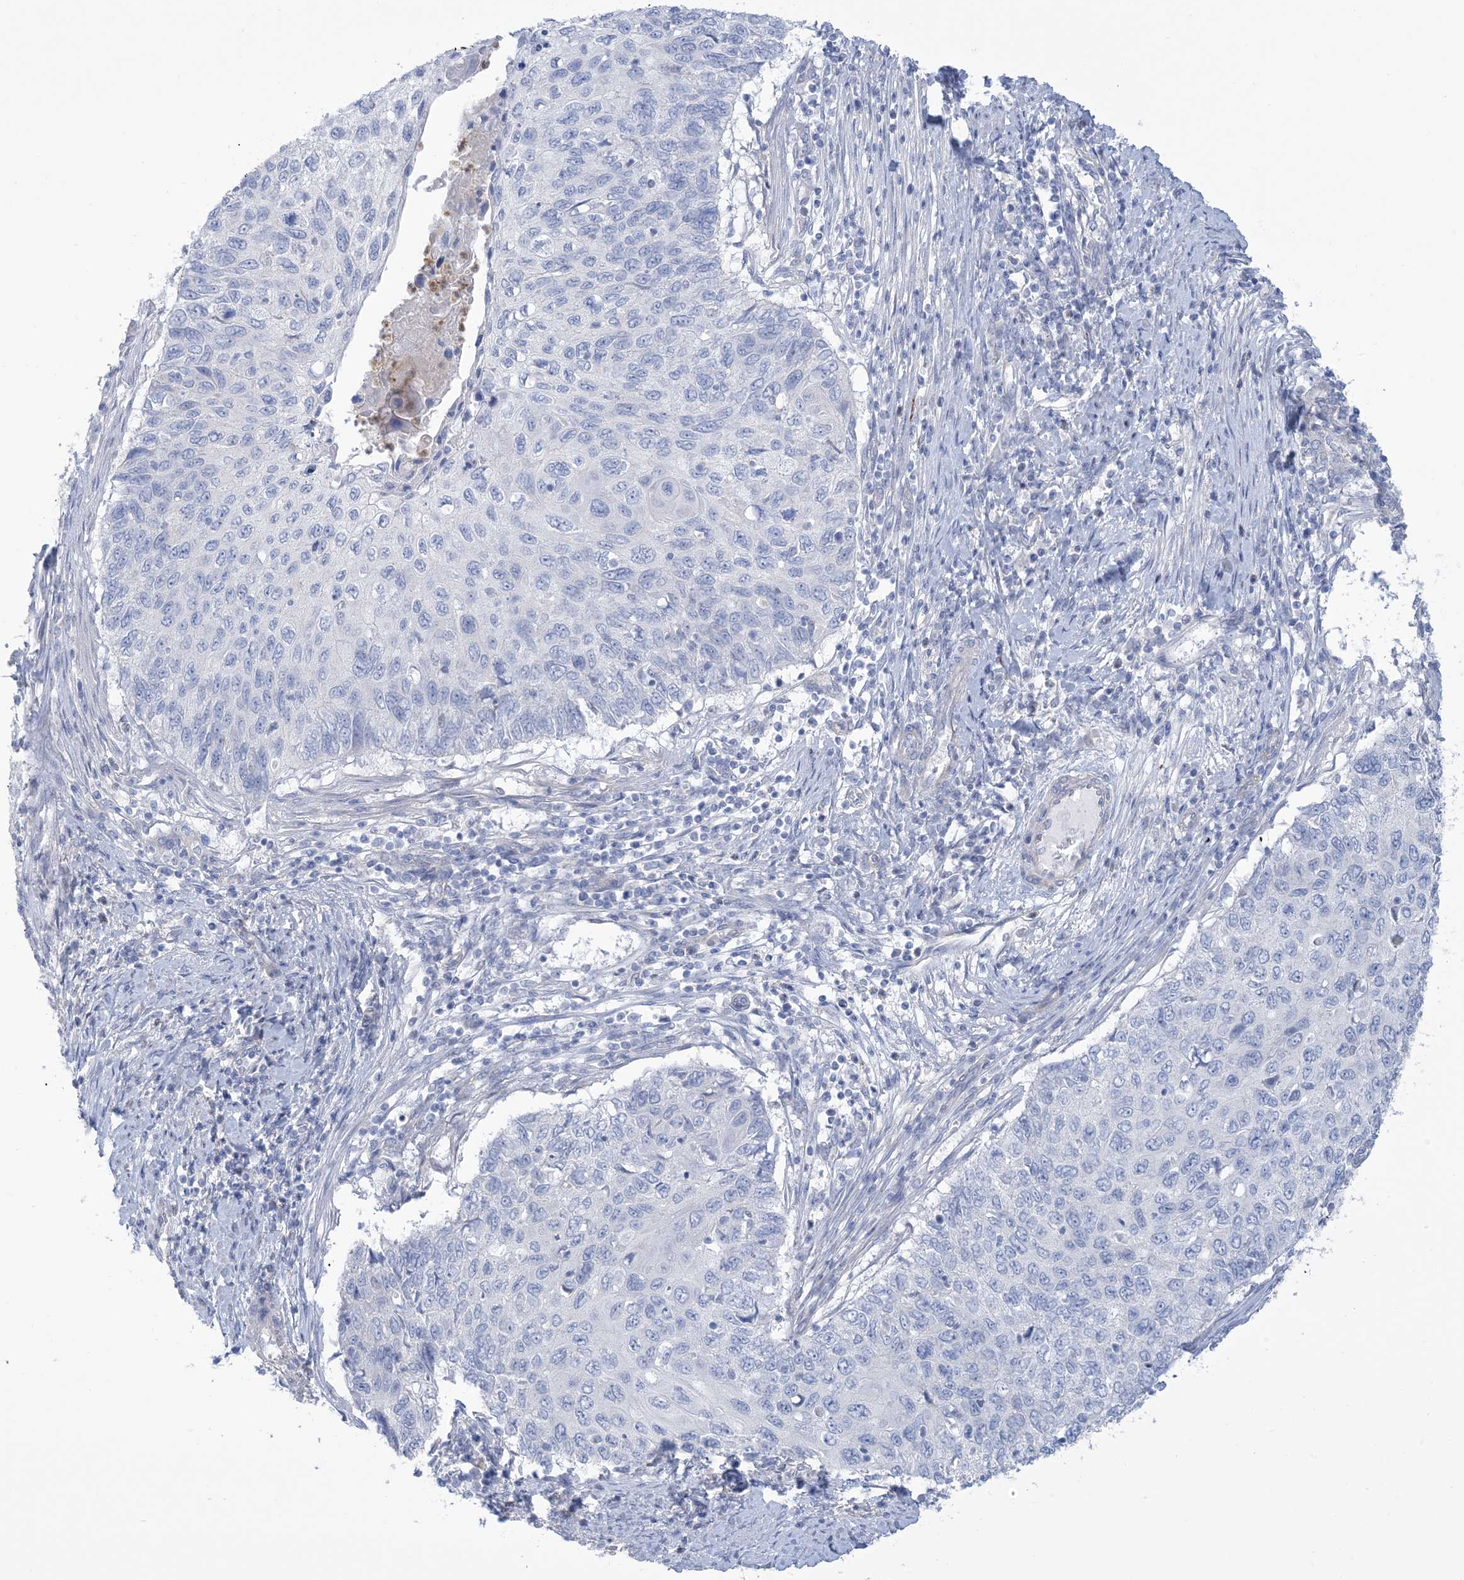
{"staining": {"intensity": "negative", "quantity": "none", "location": "none"}, "tissue": "cervical cancer", "cell_type": "Tumor cells", "image_type": "cancer", "snomed": [{"axis": "morphology", "description": "Squamous cell carcinoma, NOS"}, {"axis": "topography", "description": "Cervix"}], "caption": "DAB (3,3'-diaminobenzidine) immunohistochemical staining of cervical squamous cell carcinoma displays no significant staining in tumor cells.", "gene": "MTHFD2L", "patient": {"sex": "female", "age": 70}}